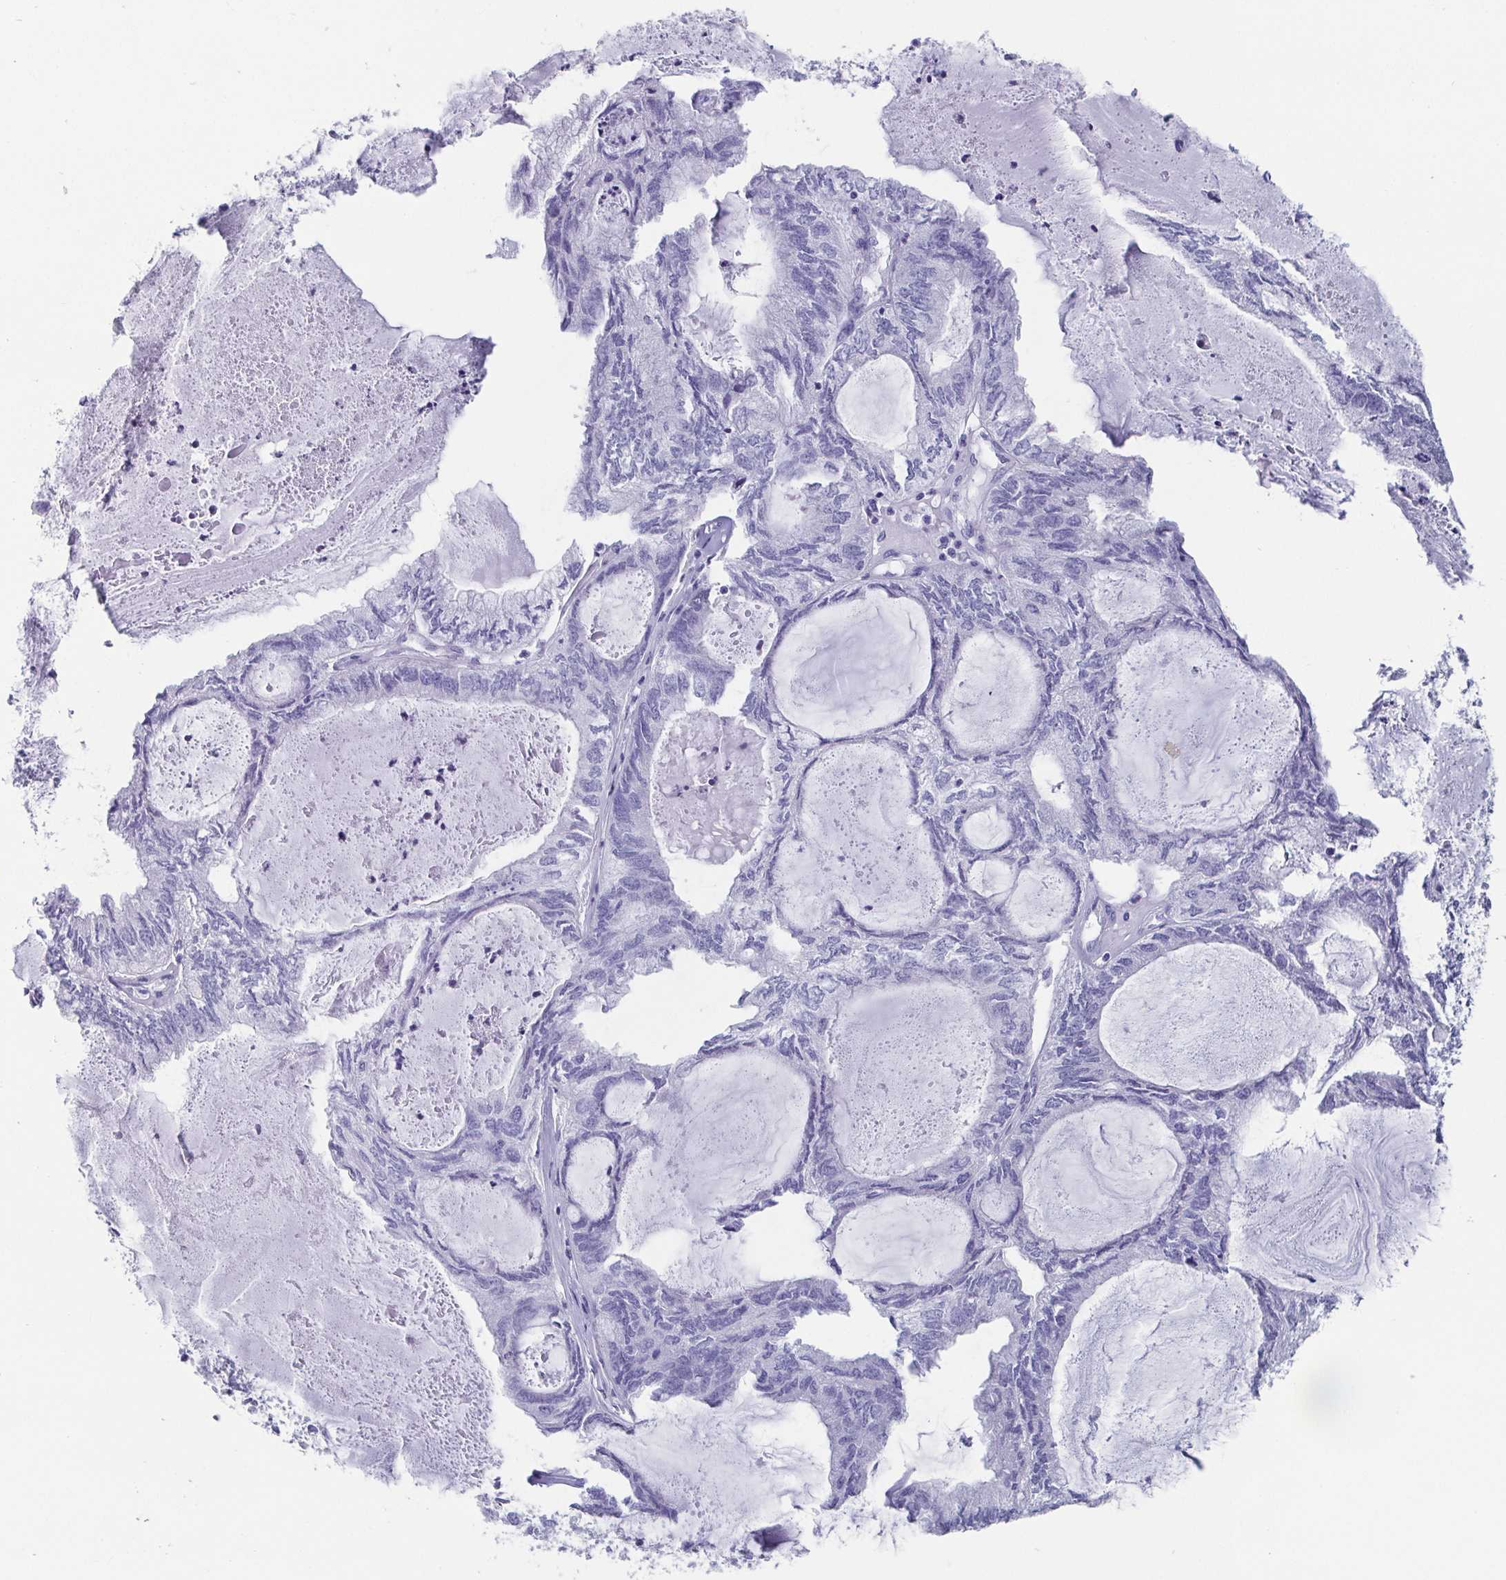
{"staining": {"intensity": "negative", "quantity": "none", "location": "none"}, "tissue": "endometrial cancer", "cell_type": "Tumor cells", "image_type": "cancer", "snomed": [{"axis": "morphology", "description": "Adenocarcinoma, NOS"}, {"axis": "topography", "description": "Endometrium"}], "caption": "This is an immunohistochemistry histopathology image of human adenocarcinoma (endometrial). There is no staining in tumor cells.", "gene": "SCGN", "patient": {"sex": "female", "age": 80}}